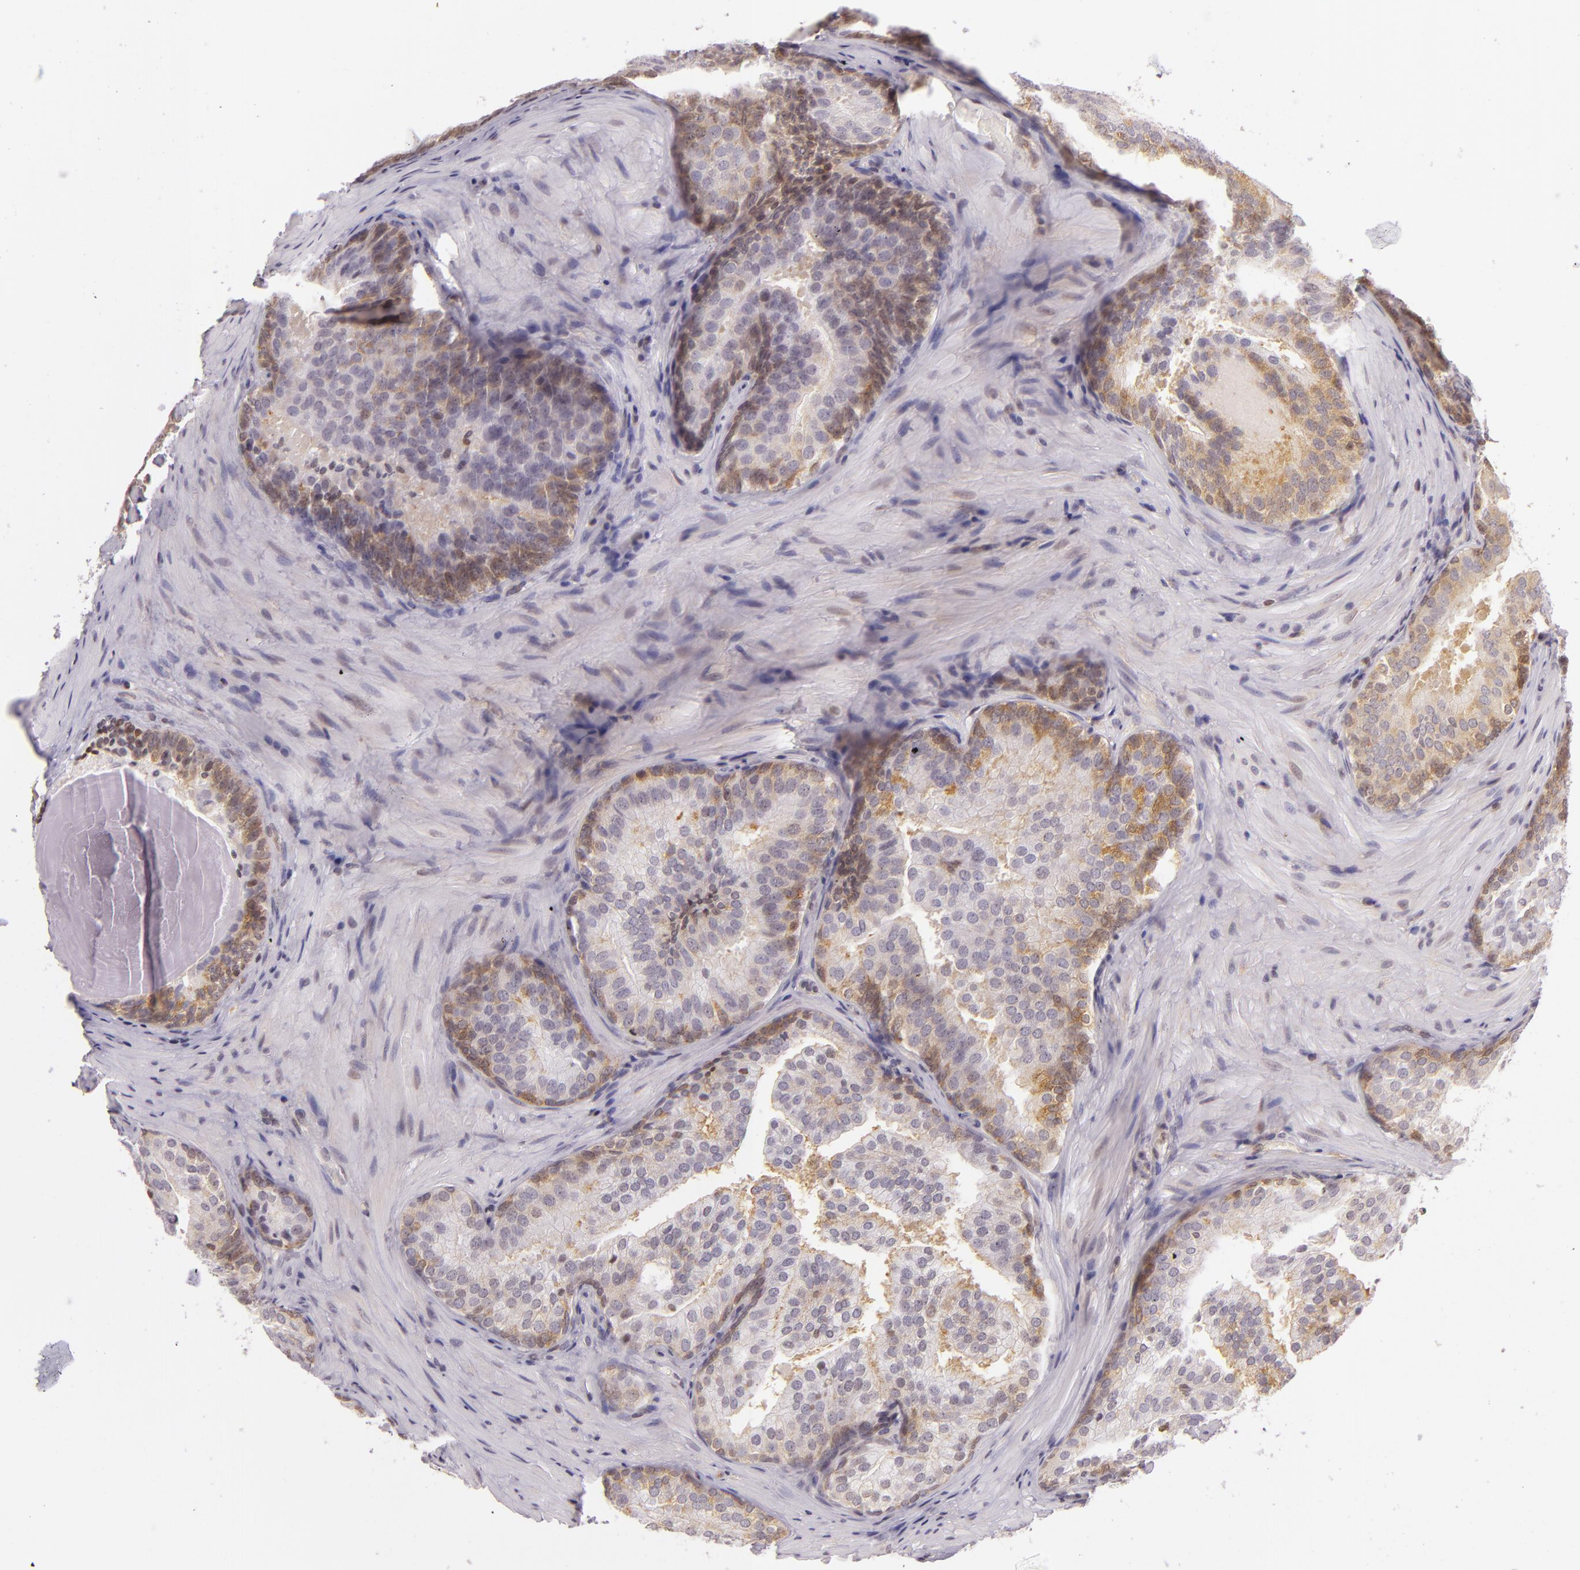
{"staining": {"intensity": "weak", "quantity": "25%-75%", "location": "cytoplasmic/membranous"}, "tissue": "prostate cancer", "cell_type": "Tumor cells", "image_type": "cancer", "snomed": [{"axis": "morphology", "description": "Adenocarcinoma, Low grade"}, {"axis": "topography", "description": "Prostate"}], "caption": "Tumor cells demonstrate low levels of weak cytoplasmic/membranous positivity in approximately 25%-75% of cells in prostate cancer (low-grade adenocarcinoma). (DAB = brown stain, brightfield microscopy at high magnification).", "gene": "IMPDH1", "patient": {"sex": "male", "age": 69}}